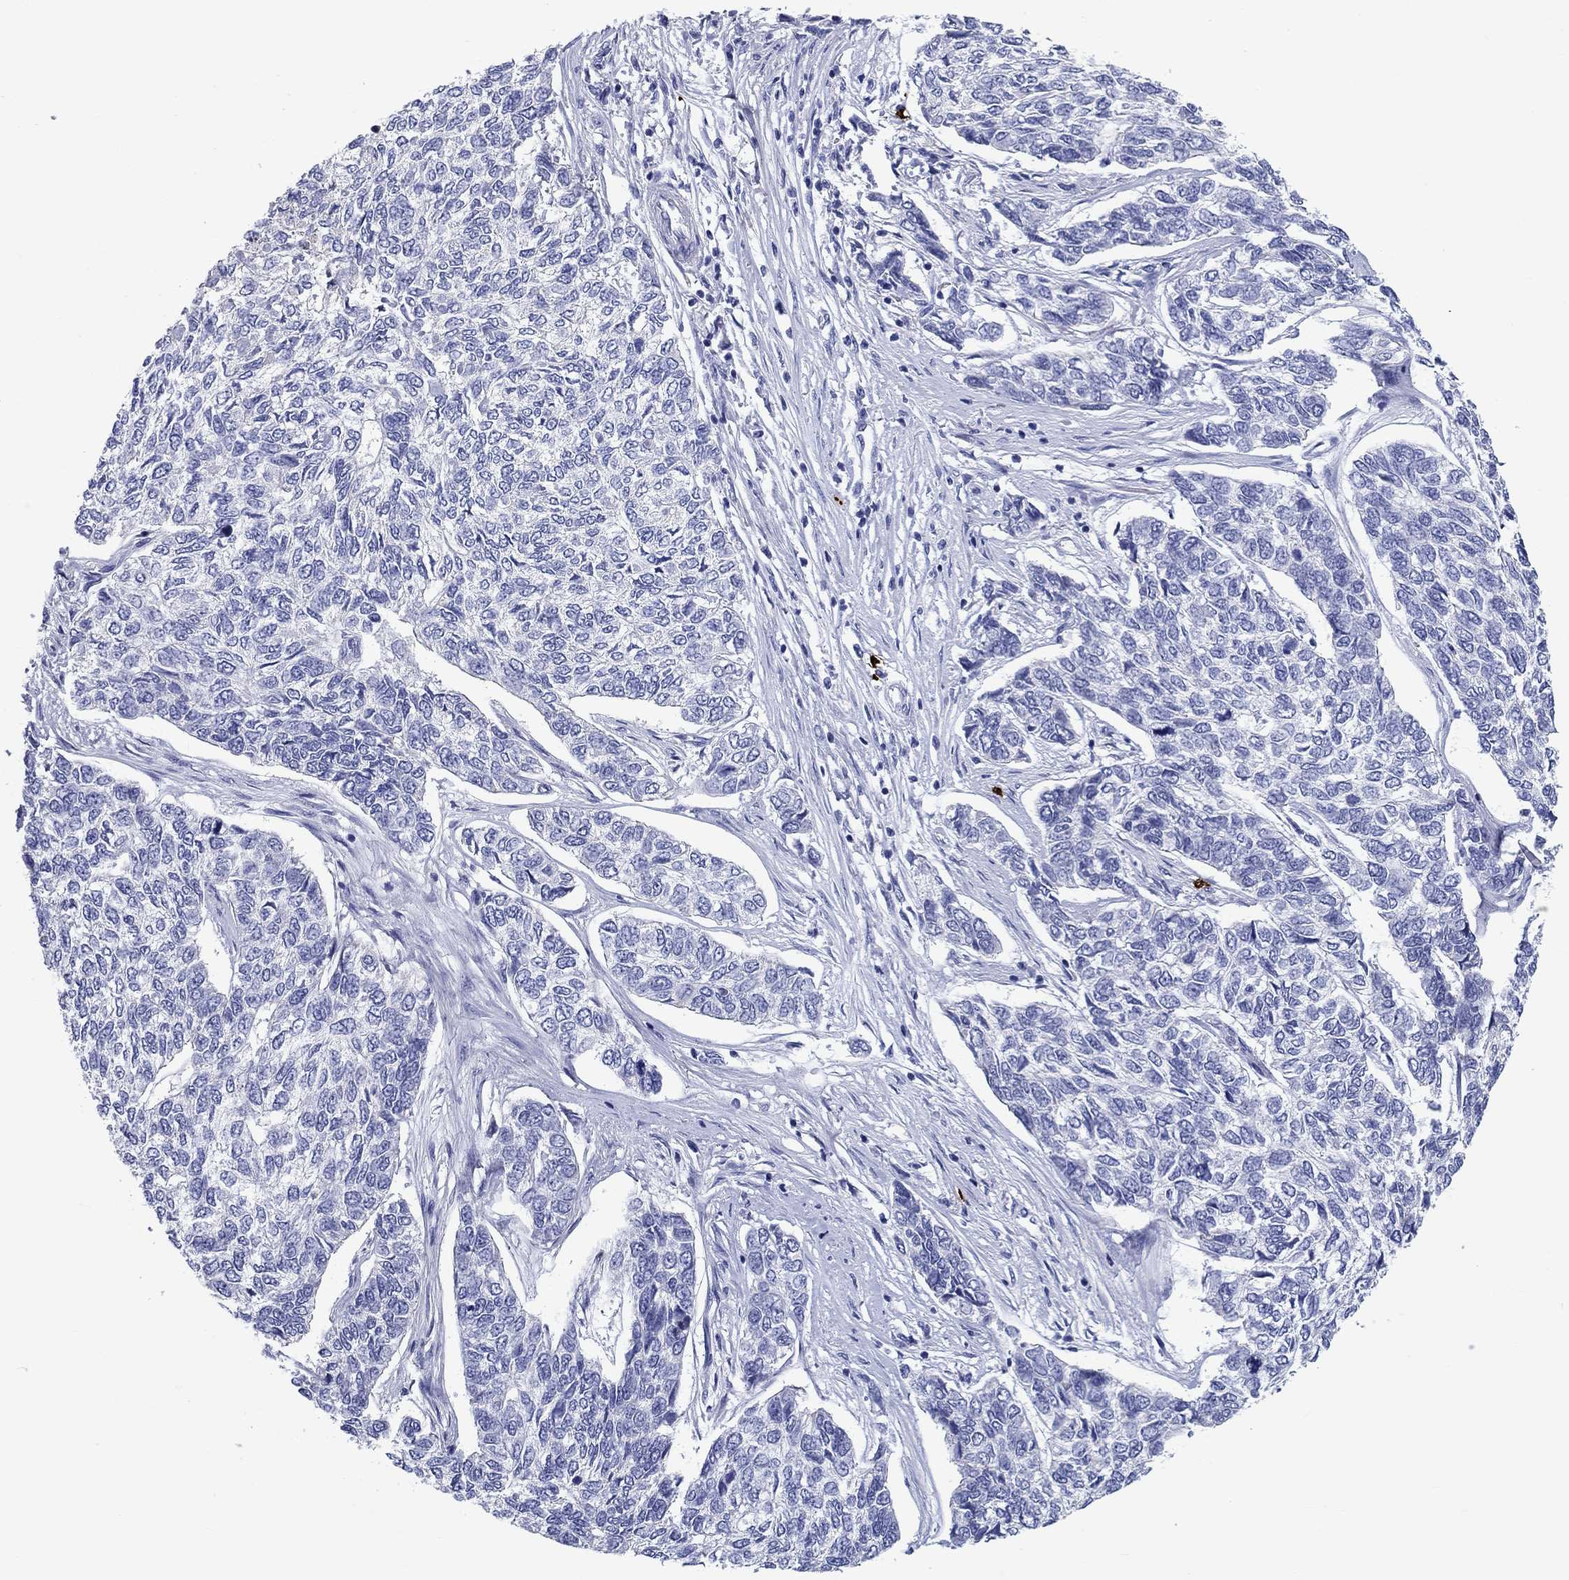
{"staining": {"intensity": "negative", "quantity": "none", "location": "none"}, "tissue": "skin cancer", "cell_type": "Tumor cells", "image_type": "cancer", "snomed": [{"axis": "morphology", "description": "Basal cell carcinoma"}, {"axis": "topography", "description": "Skin"}], "caption": "Immunohistochemical staining of basal cell carcinoma (skin) exhibits no significant staining in tumor cells.", "gene": "CD40LG", "patient": {"sex": "female", "age": 65}}